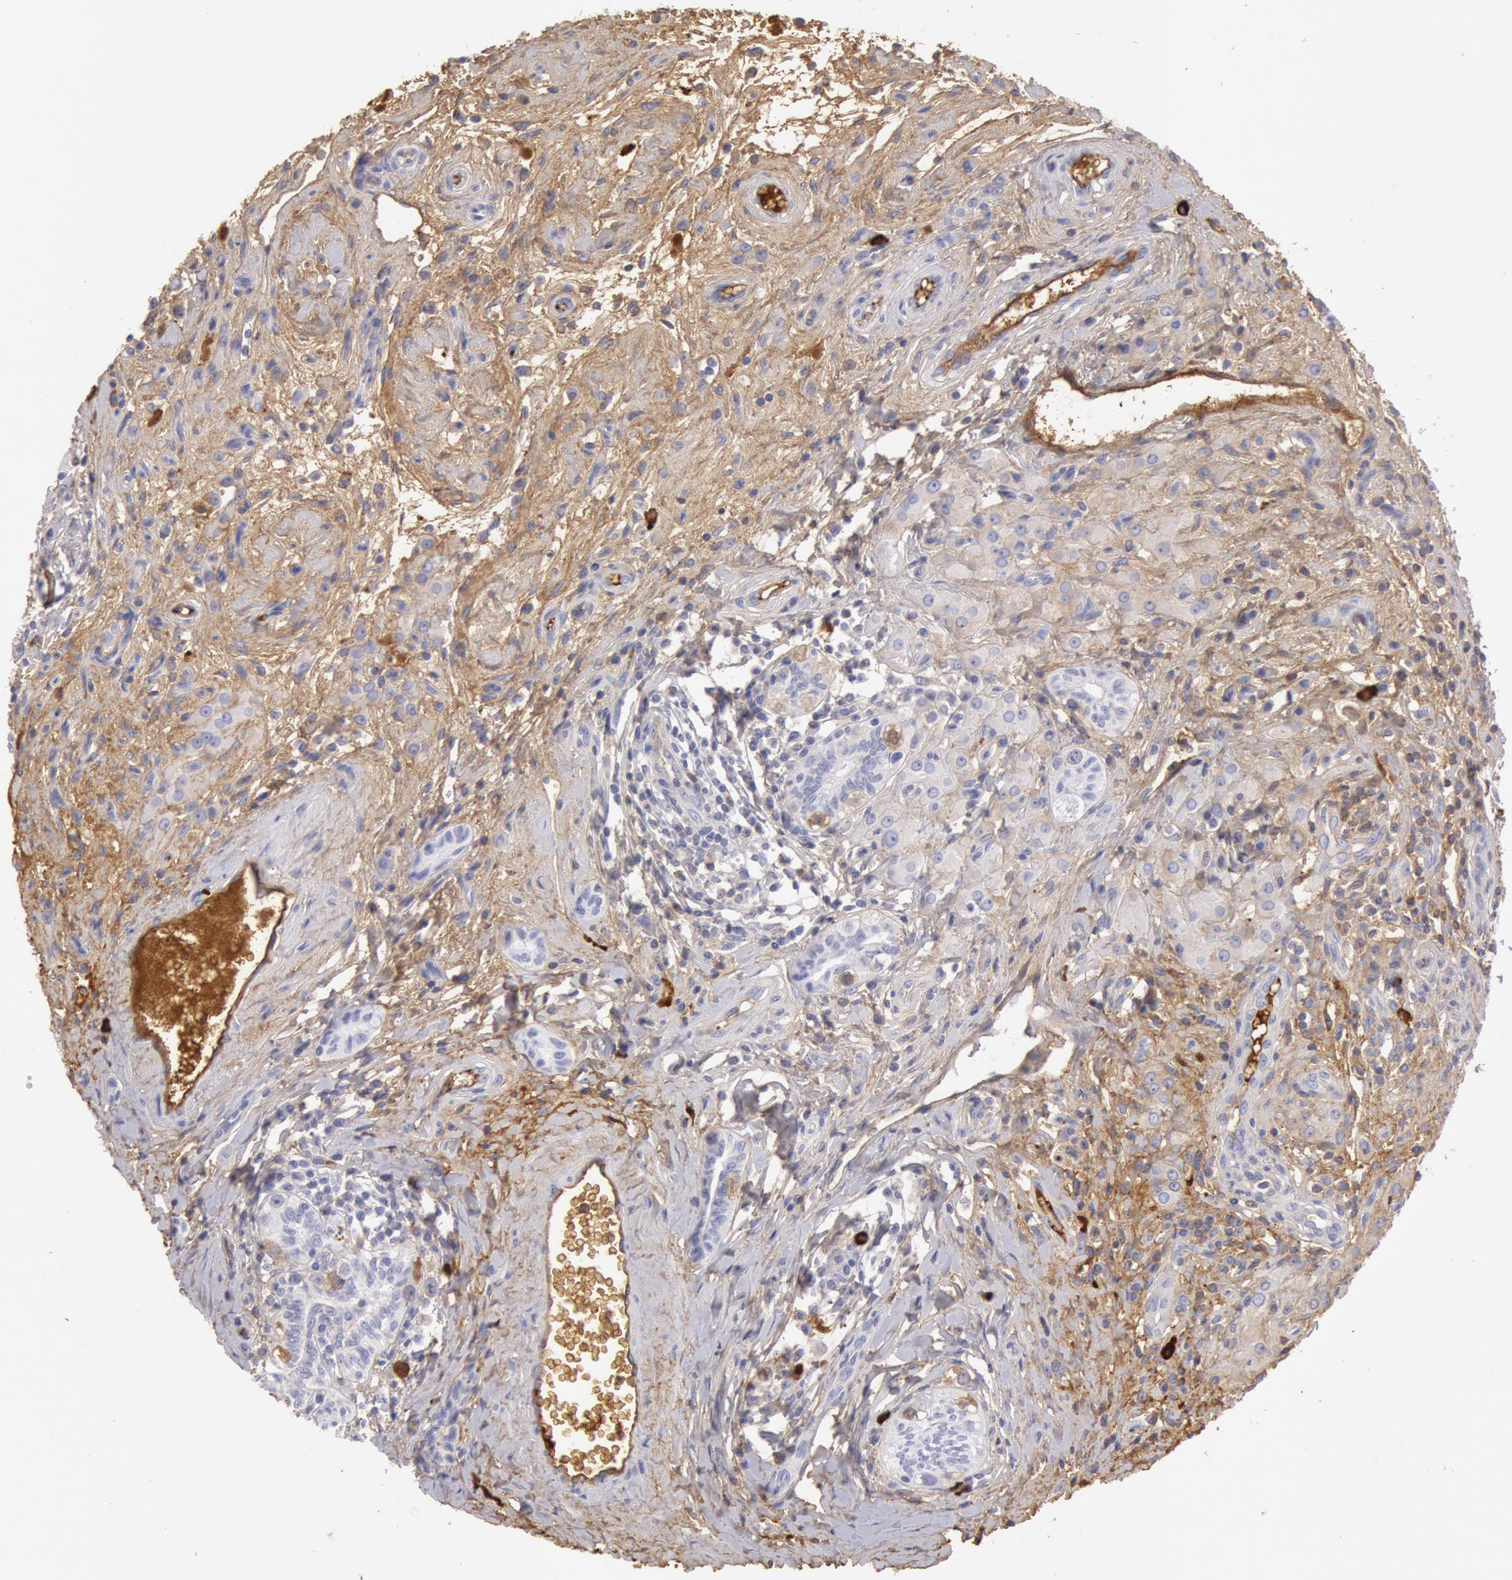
{"staining": {"intensity": "moderate", "quantity": "25%-75%", "location": "cytoplasmic/membranous"}, "tissue": "testis cancer", "cell_type": "Tumor cells", "image_type": "cancer", "snomed": [{"axis": "morphology", "description": "Seminoma, NOS"}, {"axis": "topography", "description": "Testis"}], "caption": "Human testis seminoma stained for a protein (brown) displays moderate cytoplasmic/membranous positive expression in approximately 25%-75% of tumor cells.", "gene": "IGHA1", "patient": {"sex": "male", "age": 32}}